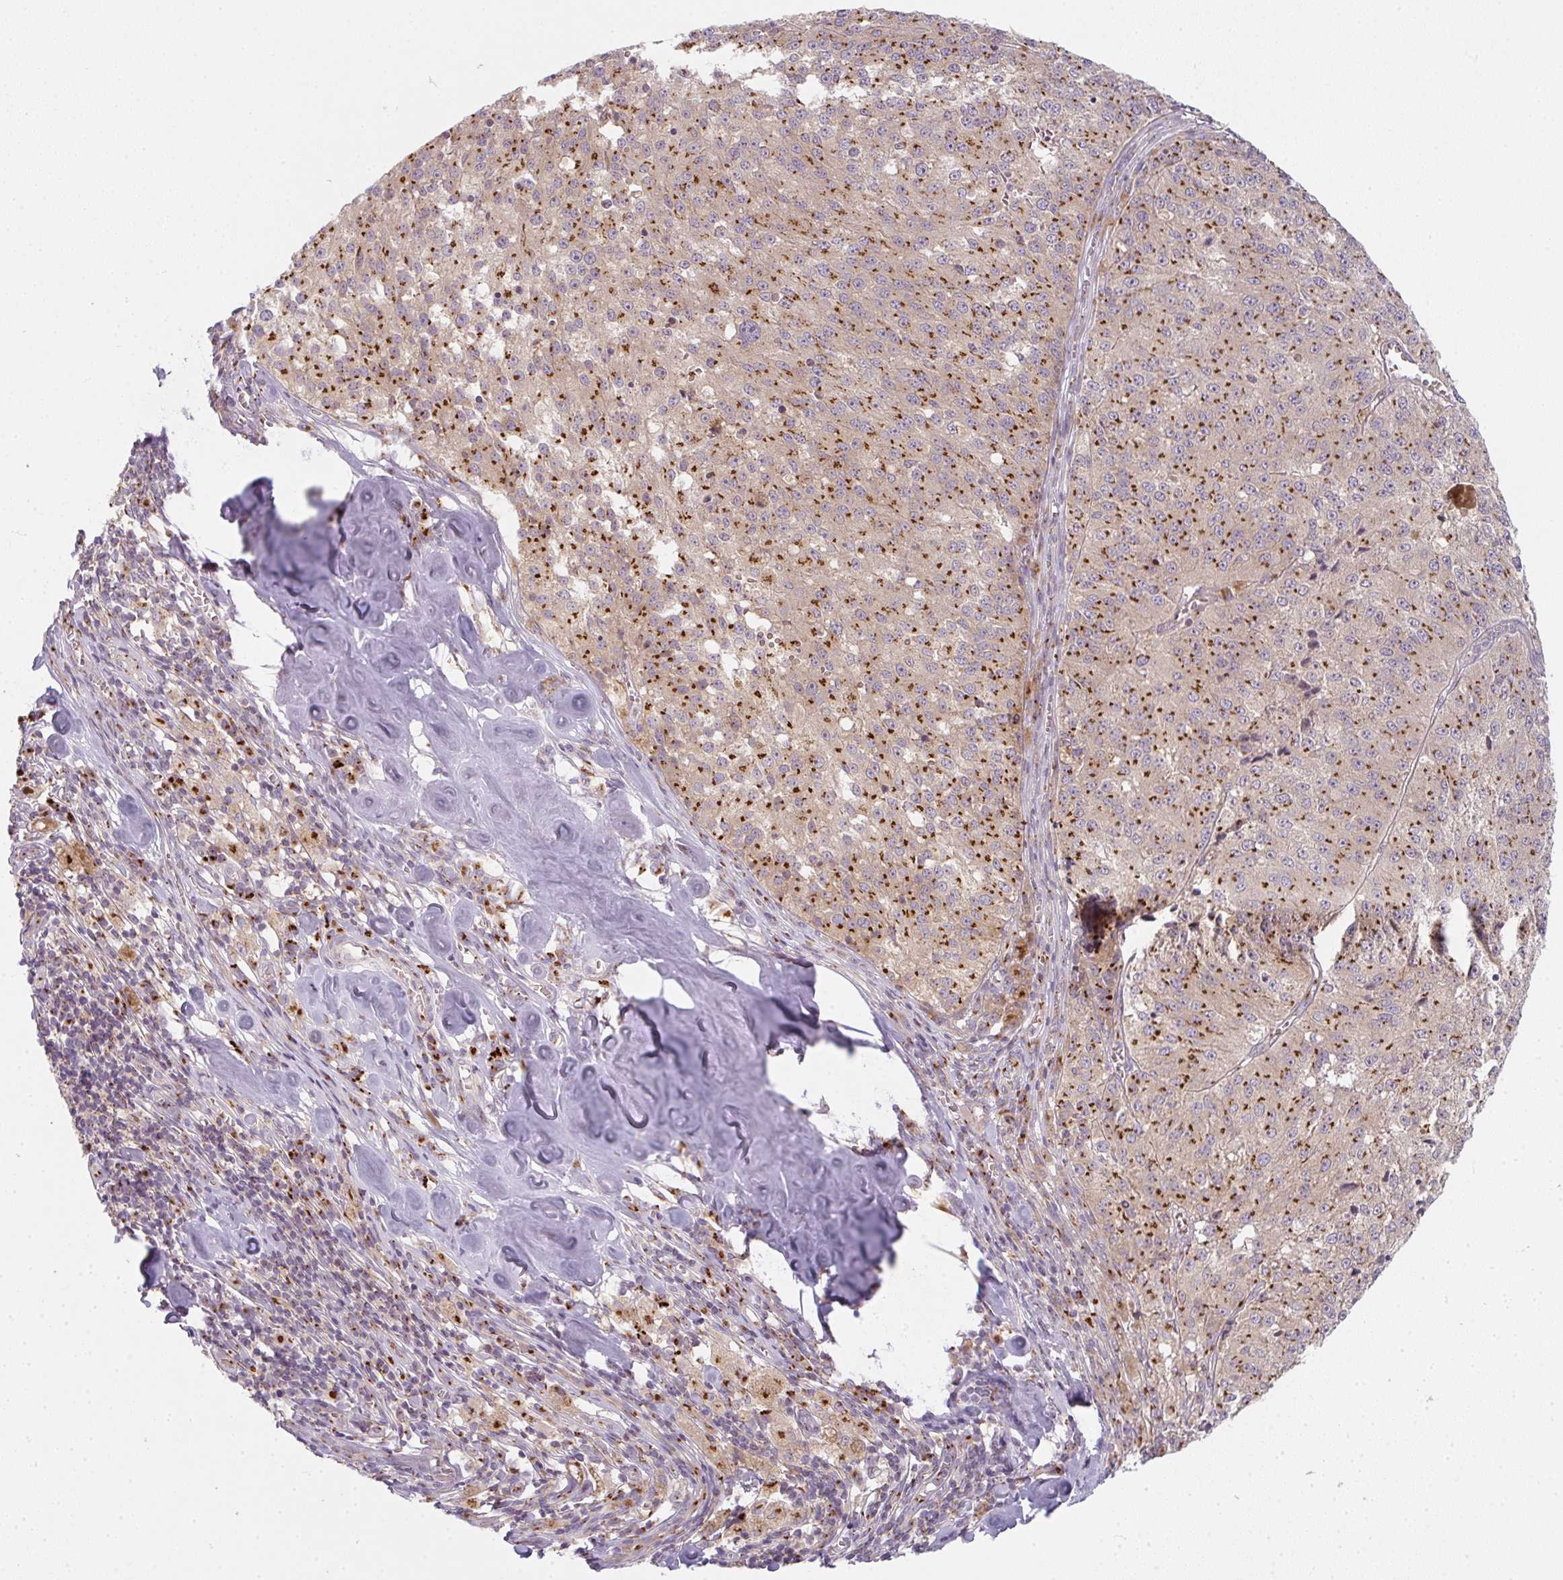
{"staining": {"intensity": "strong", "quantity": ">75%", "location": "cytoplasmic/membranous"}, "tissue": "melanoma", "cell_type": "Tumor cells", "image_type": "cancer", "snomed": [{"axis": "morphology", "description": "Malignant melanoma, Metastatic site"}, {"axis": "topography", "description": "Lymph node"}], "caption": "Melanoma stained with a protein marker displays strong staining in tumor cells.", "gene": "GVQW3", "patient": {"sex": "female", "age": 64}}